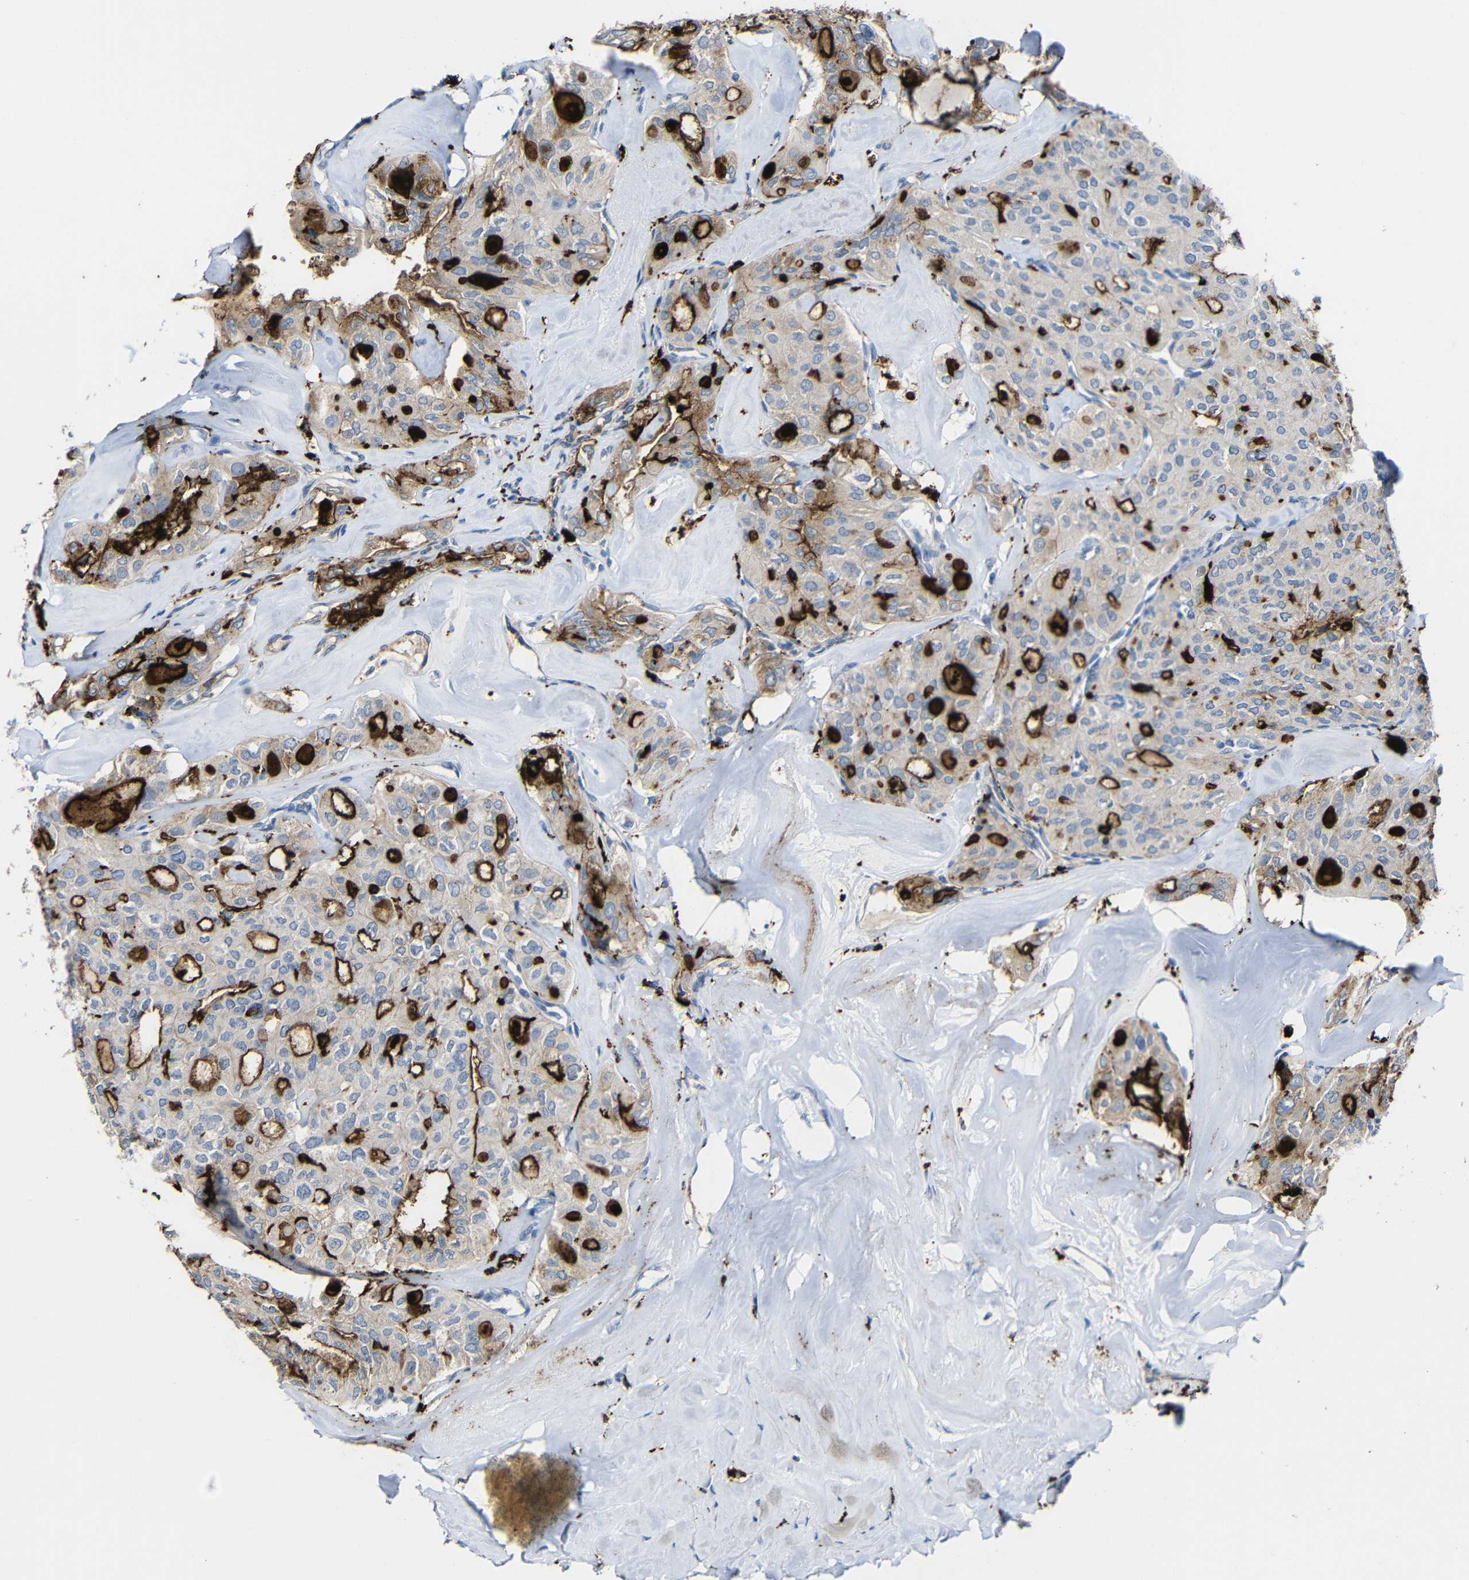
{"staining": {"intensity": "strong", "quantity": "25%-75%", "location": "cytoplasmic/membranous"}, "tissue": "thyroid cancer", "cell_type": "Tumor cells", "image_type": "cancer", "snomed": [{"axis": "morphology", "description": "Follicular adenoma carcinoma, NOS"}, {"axis": "topography", "description": "Thyroid gland"}], "caption": "Protein expression analysis of thyroid follicular adenoma carcinoma displays strong cytoplasmic/membranous staining in approximately 25%-75% of tumor cells.", "gene": "HLA-DMA", "patient": {"sex": "male", "age": 75}}